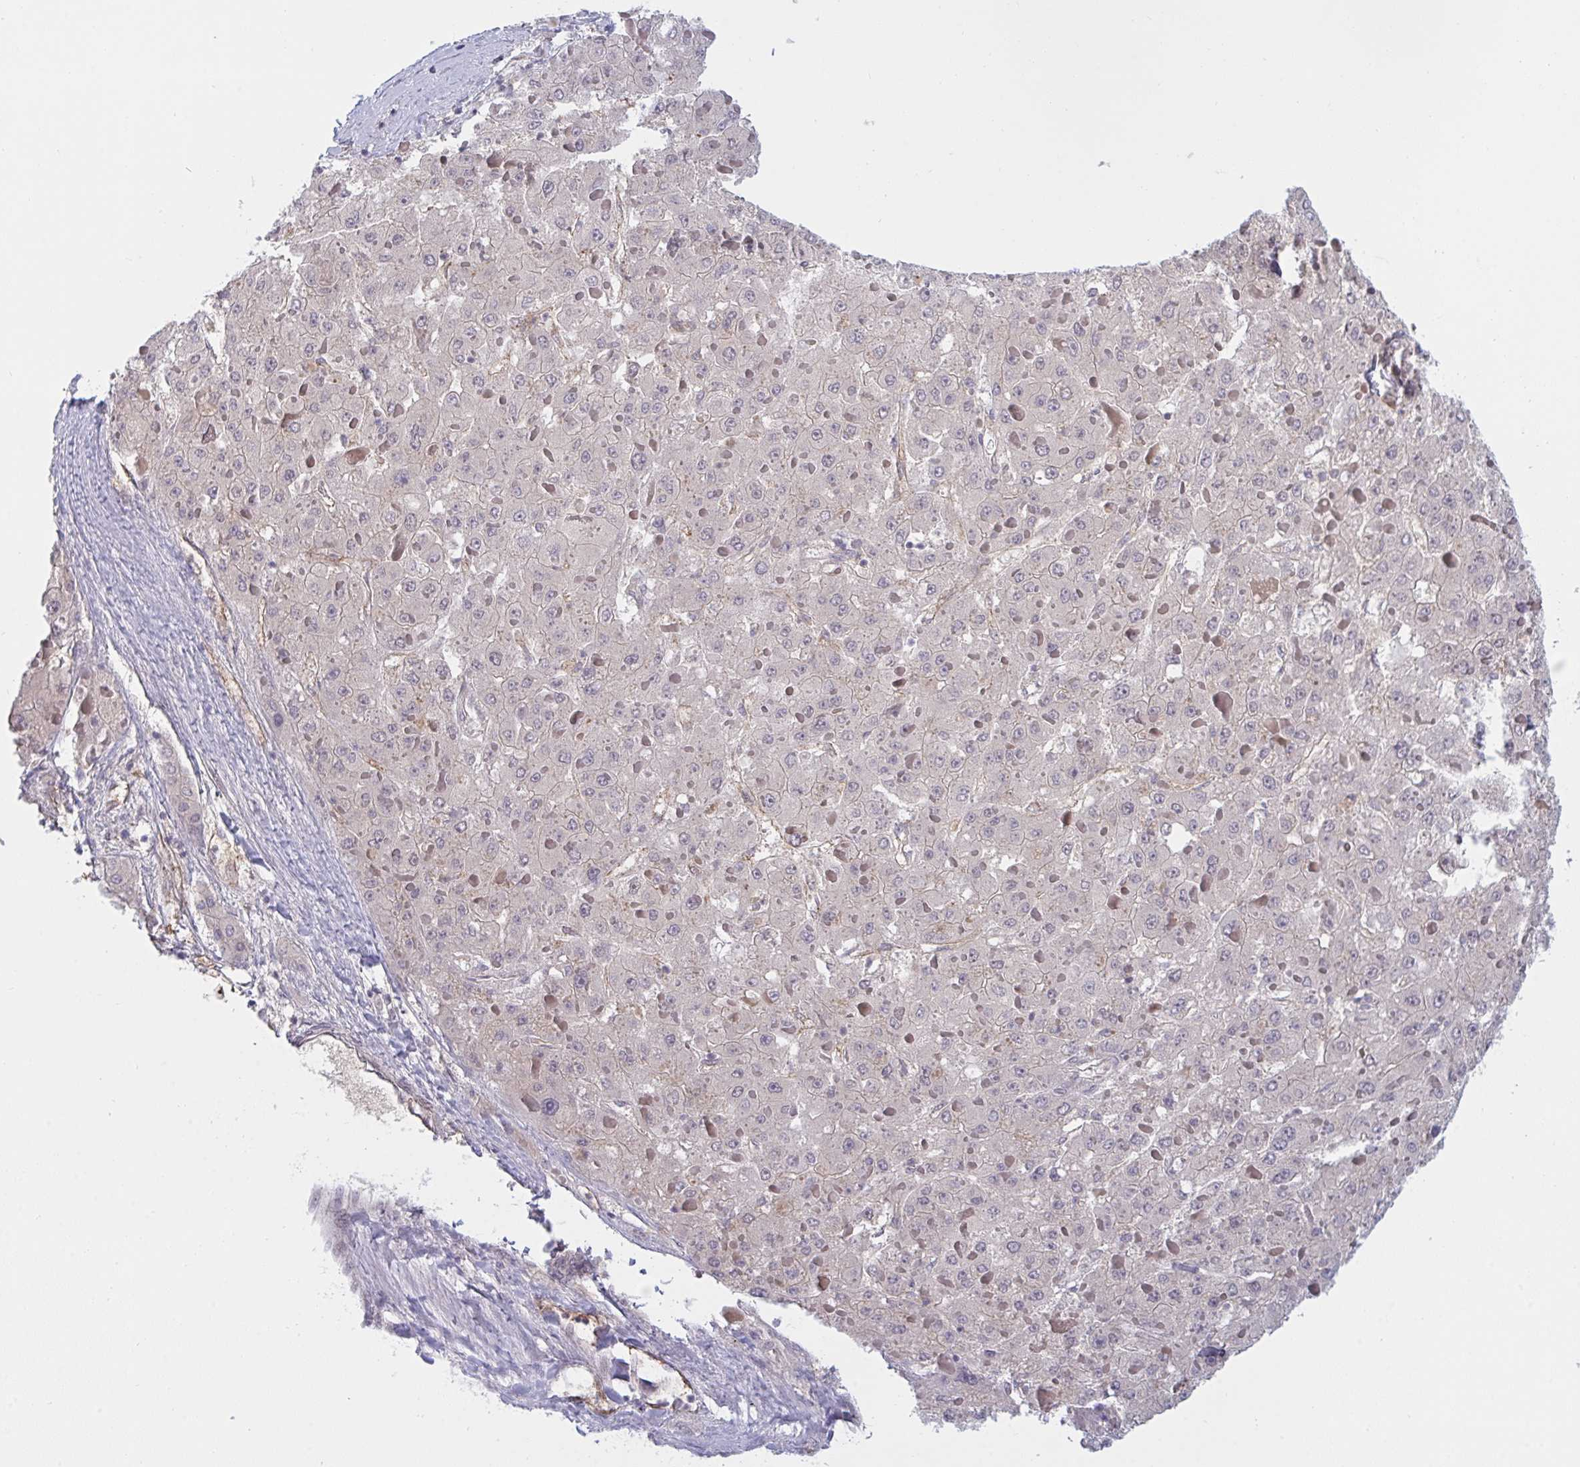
{"staining": {"intensity": "negative", "quantity": "none", "location": "none"}, "tissue": "liver cancer", "cell_type": "Tumor cells", "image_type": "cancer", "snomed": [{"axis": "morphology", "description": "Carcinoma, Hepatocellular, NOS"}, {"axis": "topography", "description": "Liver"}], "caption": "Tumor cells show no significant protein expression in liver cancer (hepatocellular carcinoma). (DAB (3,3'-diaminobenzidine) immunohistochemistry visualized using brightfield microscopy, high magnification).", "gene": "DSCAML1", "patient": {"sex": "female", "age": 73}}